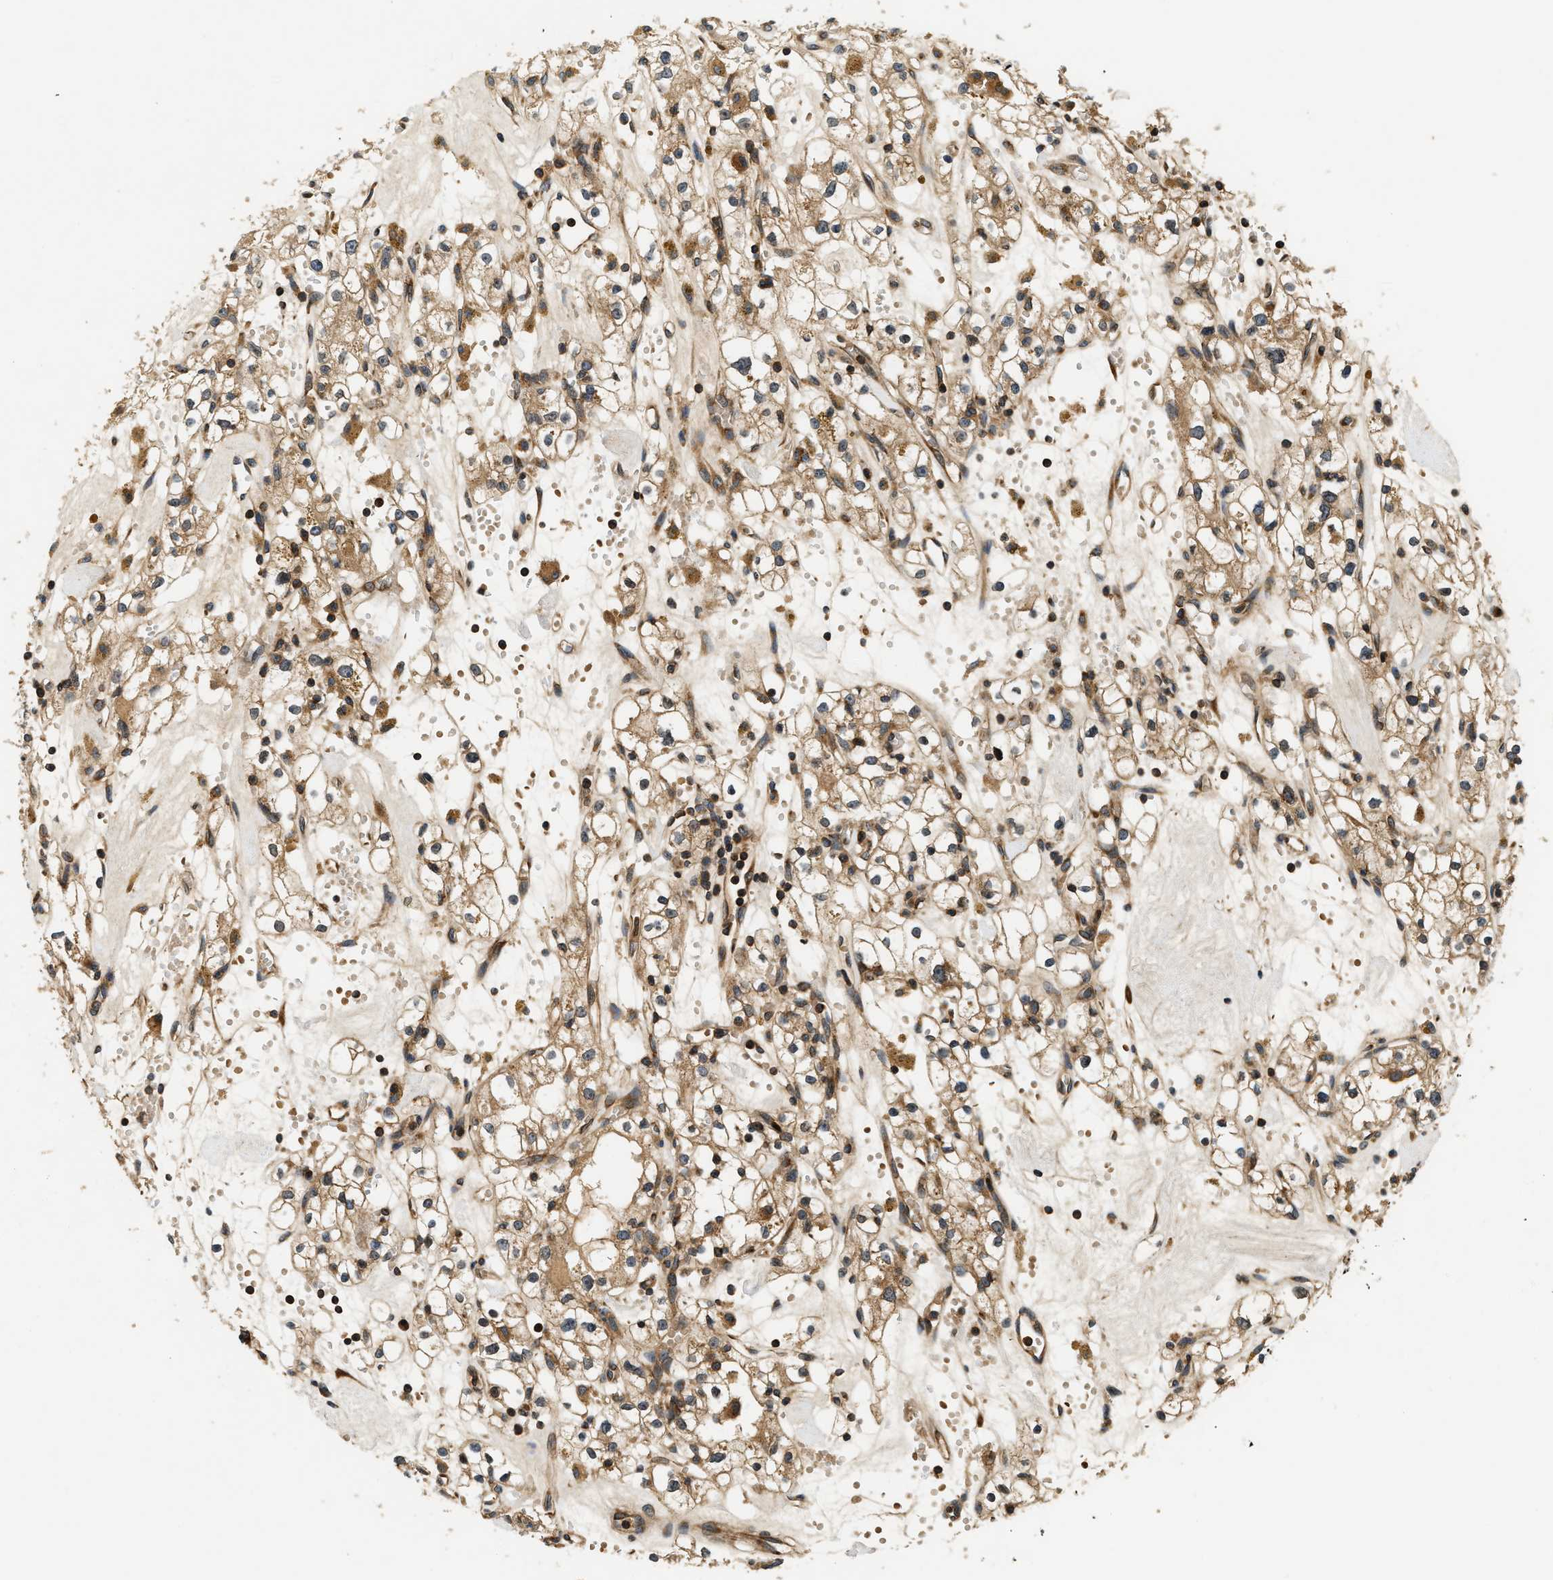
{"staining": {"intensity": "moderate", "quantity": ">75%", "location": "cytoplasmic/membranous"}, "tissue": "renal cancer", "cell_type": "Tumor cells", "image_type": "cancer", "snomed": [{"axis": "morphology", "description": "Adenocarcinoma, NOS"}, {"axis": "topography", "description": "Kidney"}], "caption": "Protein staining displays moderate cytoplasmic/membranous positivity in about >75% of tumor cells in renal cancer (adenocarcinoma).", "gene": "SAMD9", "patient": {"sex": "male", "age": 56}}